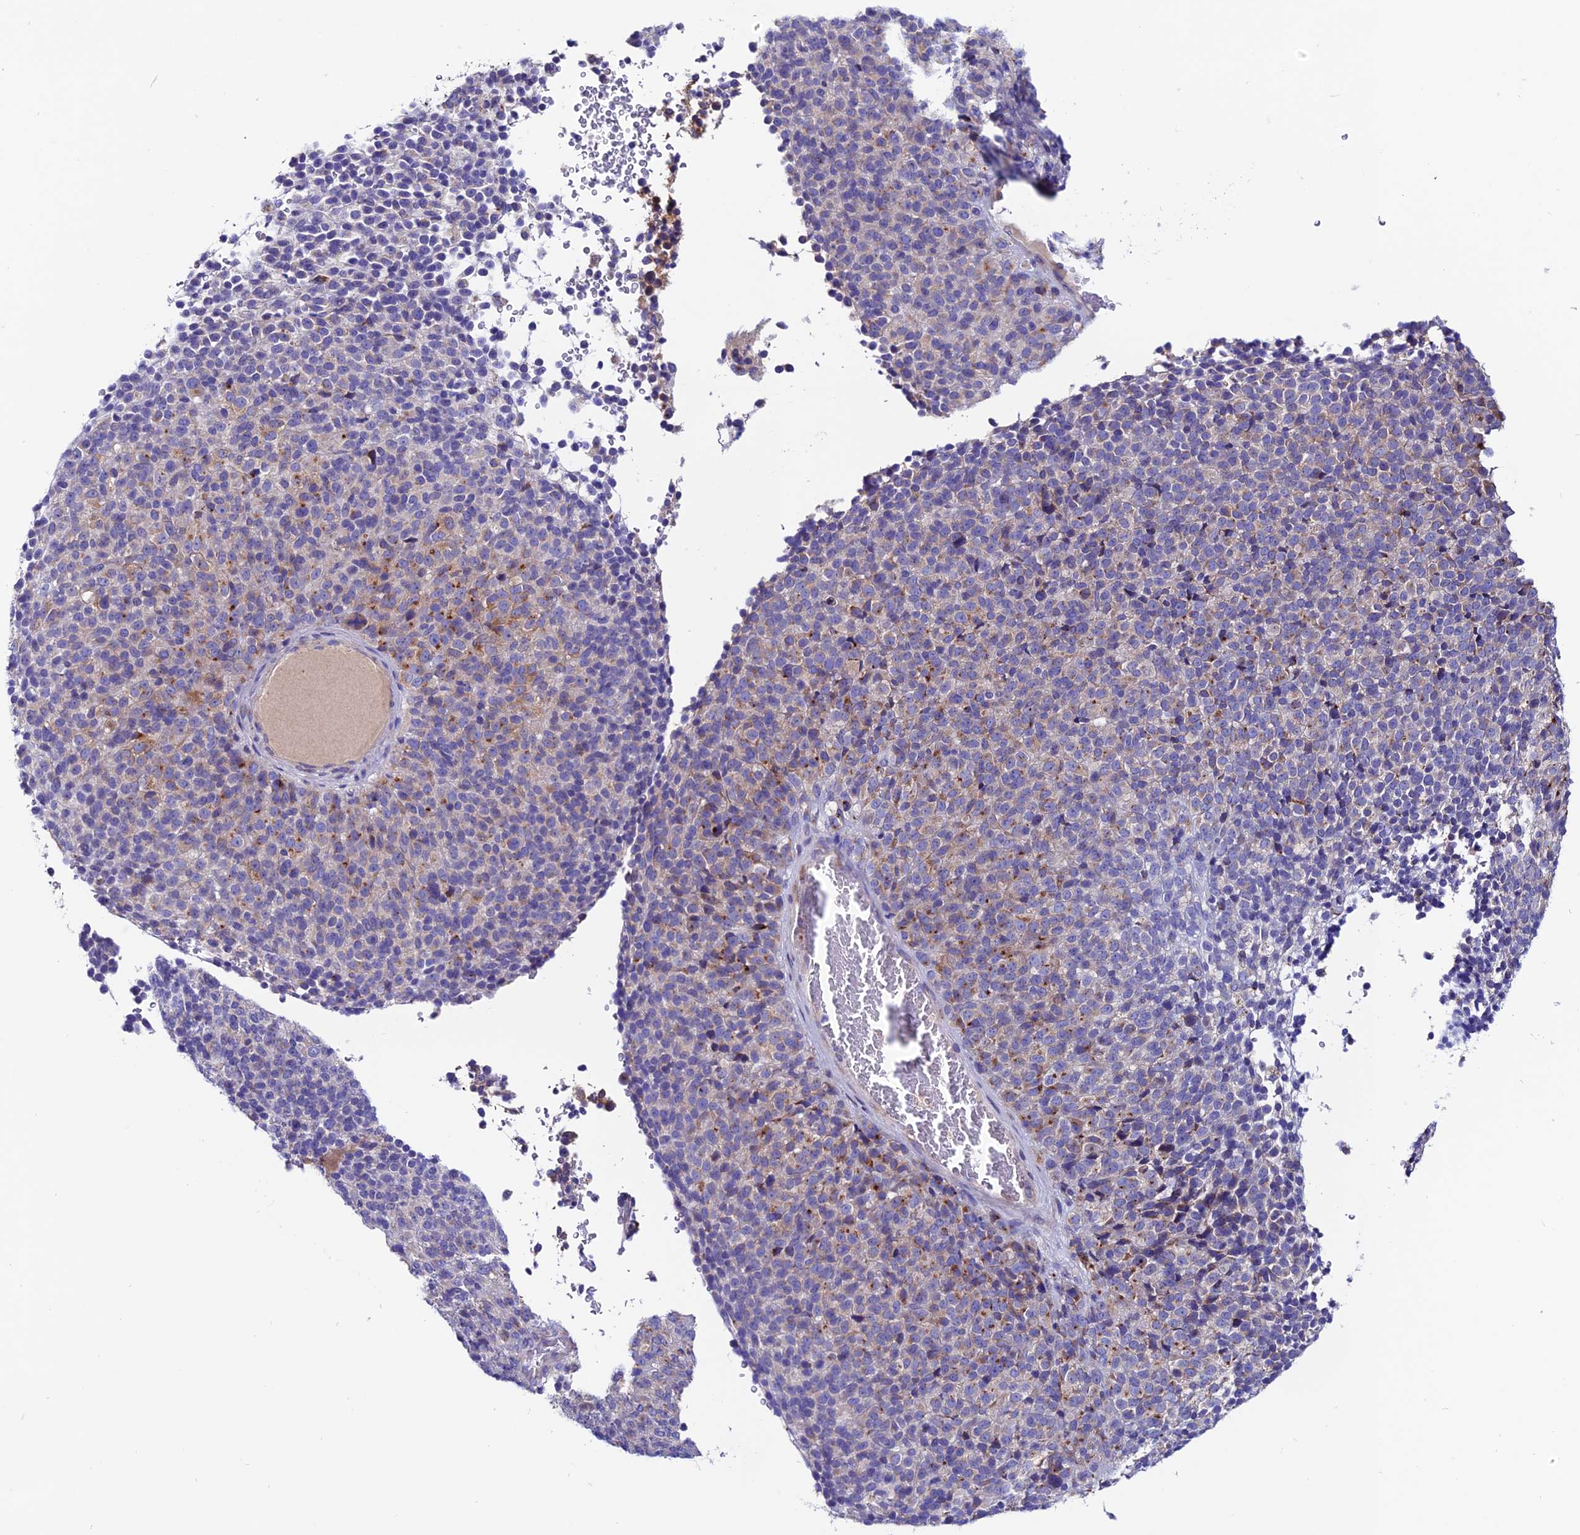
{"staining": {"intensity": "moderate", "quantity": "<25%", "location": "cytoplasmic/membranous"}, "tissue": "melanoma", "cell_type": "Tumor cells", "image_type": "cancer", "snomed": [{"axis": "morphology", "description": "Malignant melanoma, Metastatic site"}, {"axis": "topography", "description": "Brain"}], "caption": "DAB immunohistochemical staining of melanoma demonstrates moderate cytoplasmic/membranous protein expression in about <25% of tumor cells.", "gene": "OR51Q1", "patient": {"sex": "female", "age": 56}}